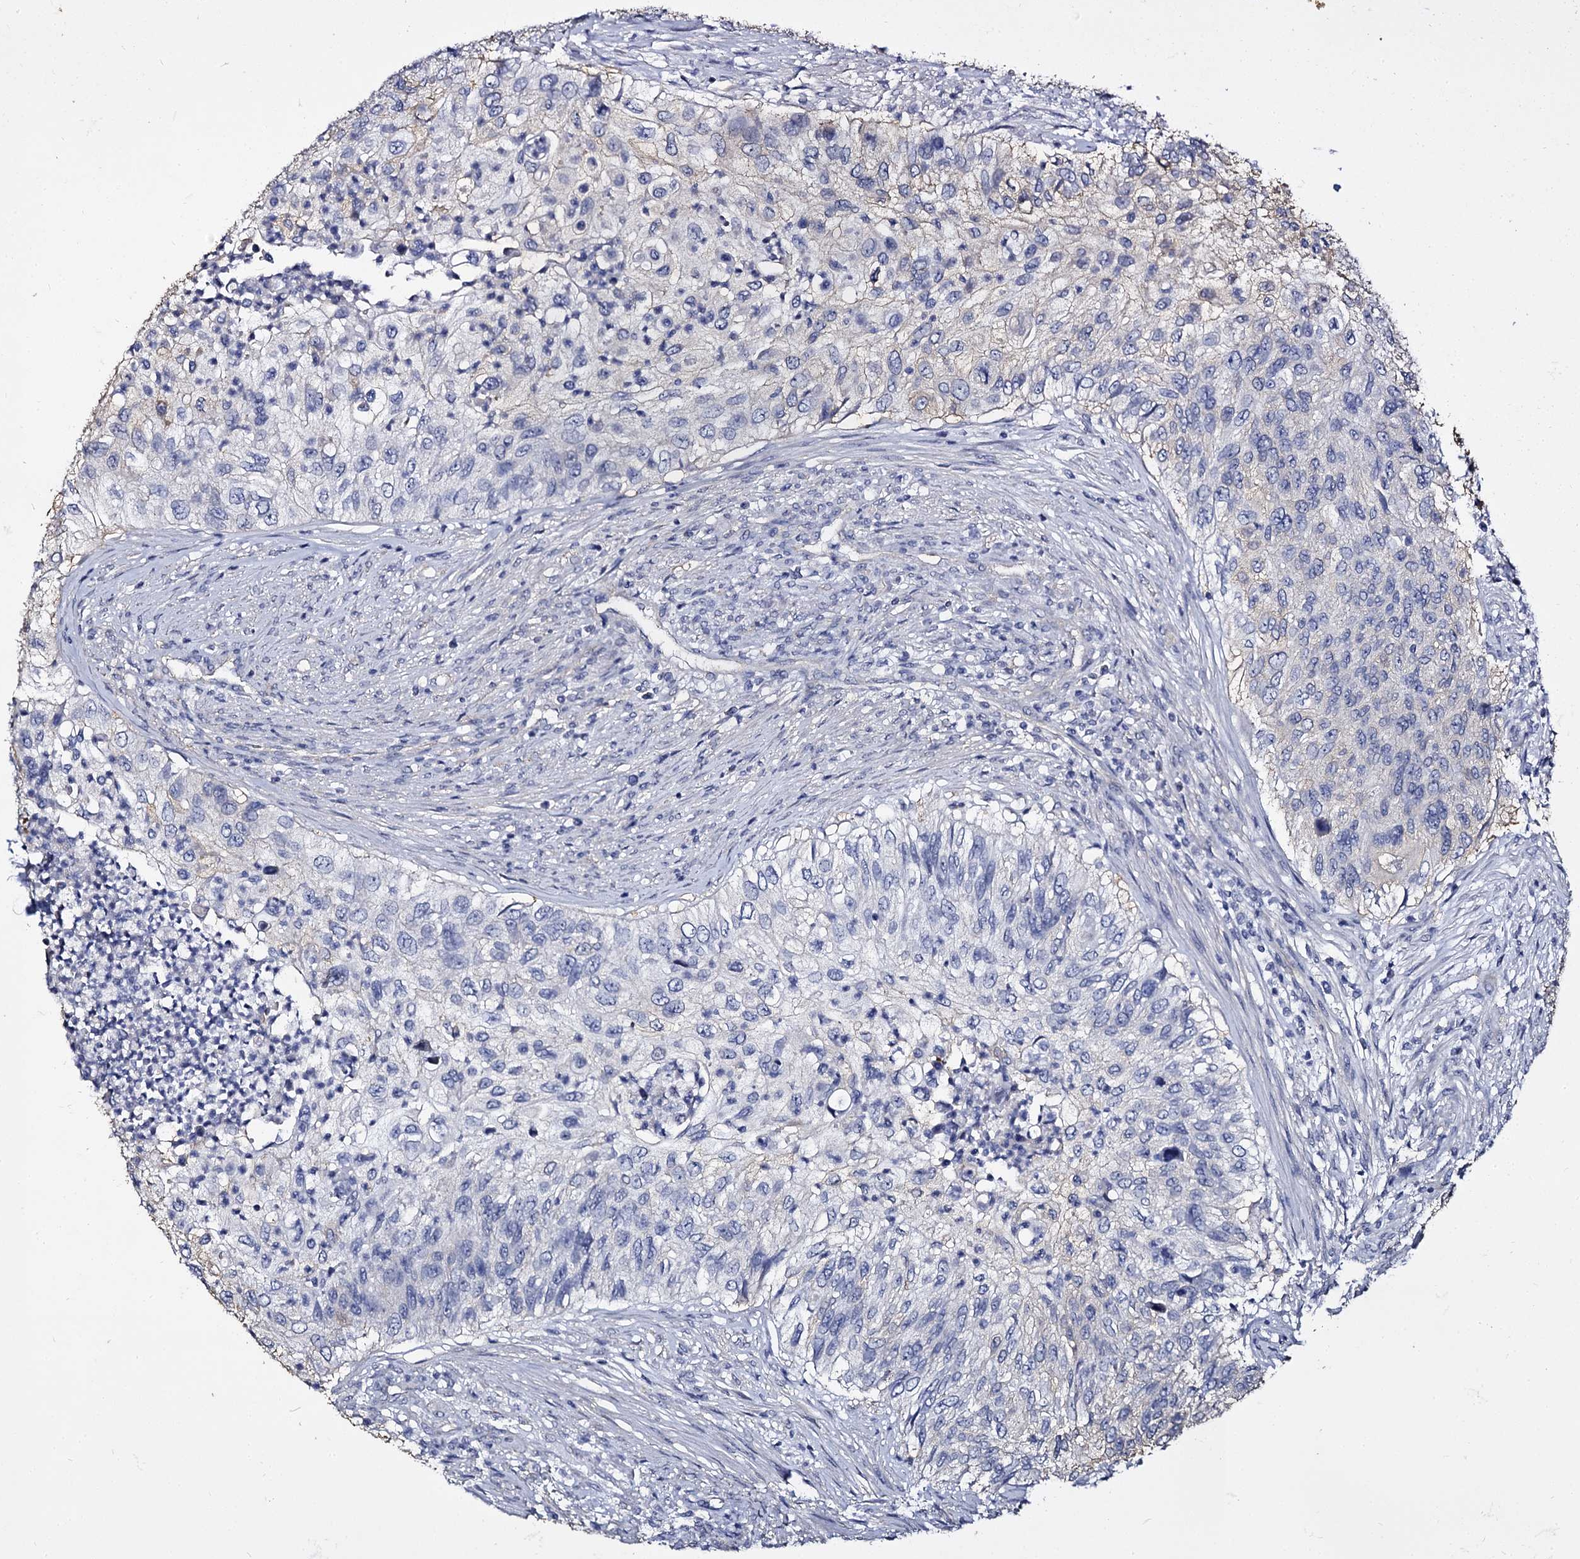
{"staining": {"intensity": "negative", "quantity": "none", "location": "none"}, "tissue": "urothelial cancer", "cell_type": "Tumor cells", "image_type": "cancer", "snomed": [{"axis": "morphology", "description": "Urothelial carcinoma, High grade"}, {"axis": "topography", "description": "Urinary bladder"}], "caption": "High power microscopy image of an immunohistochemistry (IHC) histopathology image of high-grade urothelial carcinoma, revealing no significant positivity in tumor cells.", "gene": "CBFB", "patient": {"sex": "female", "age": 60}}